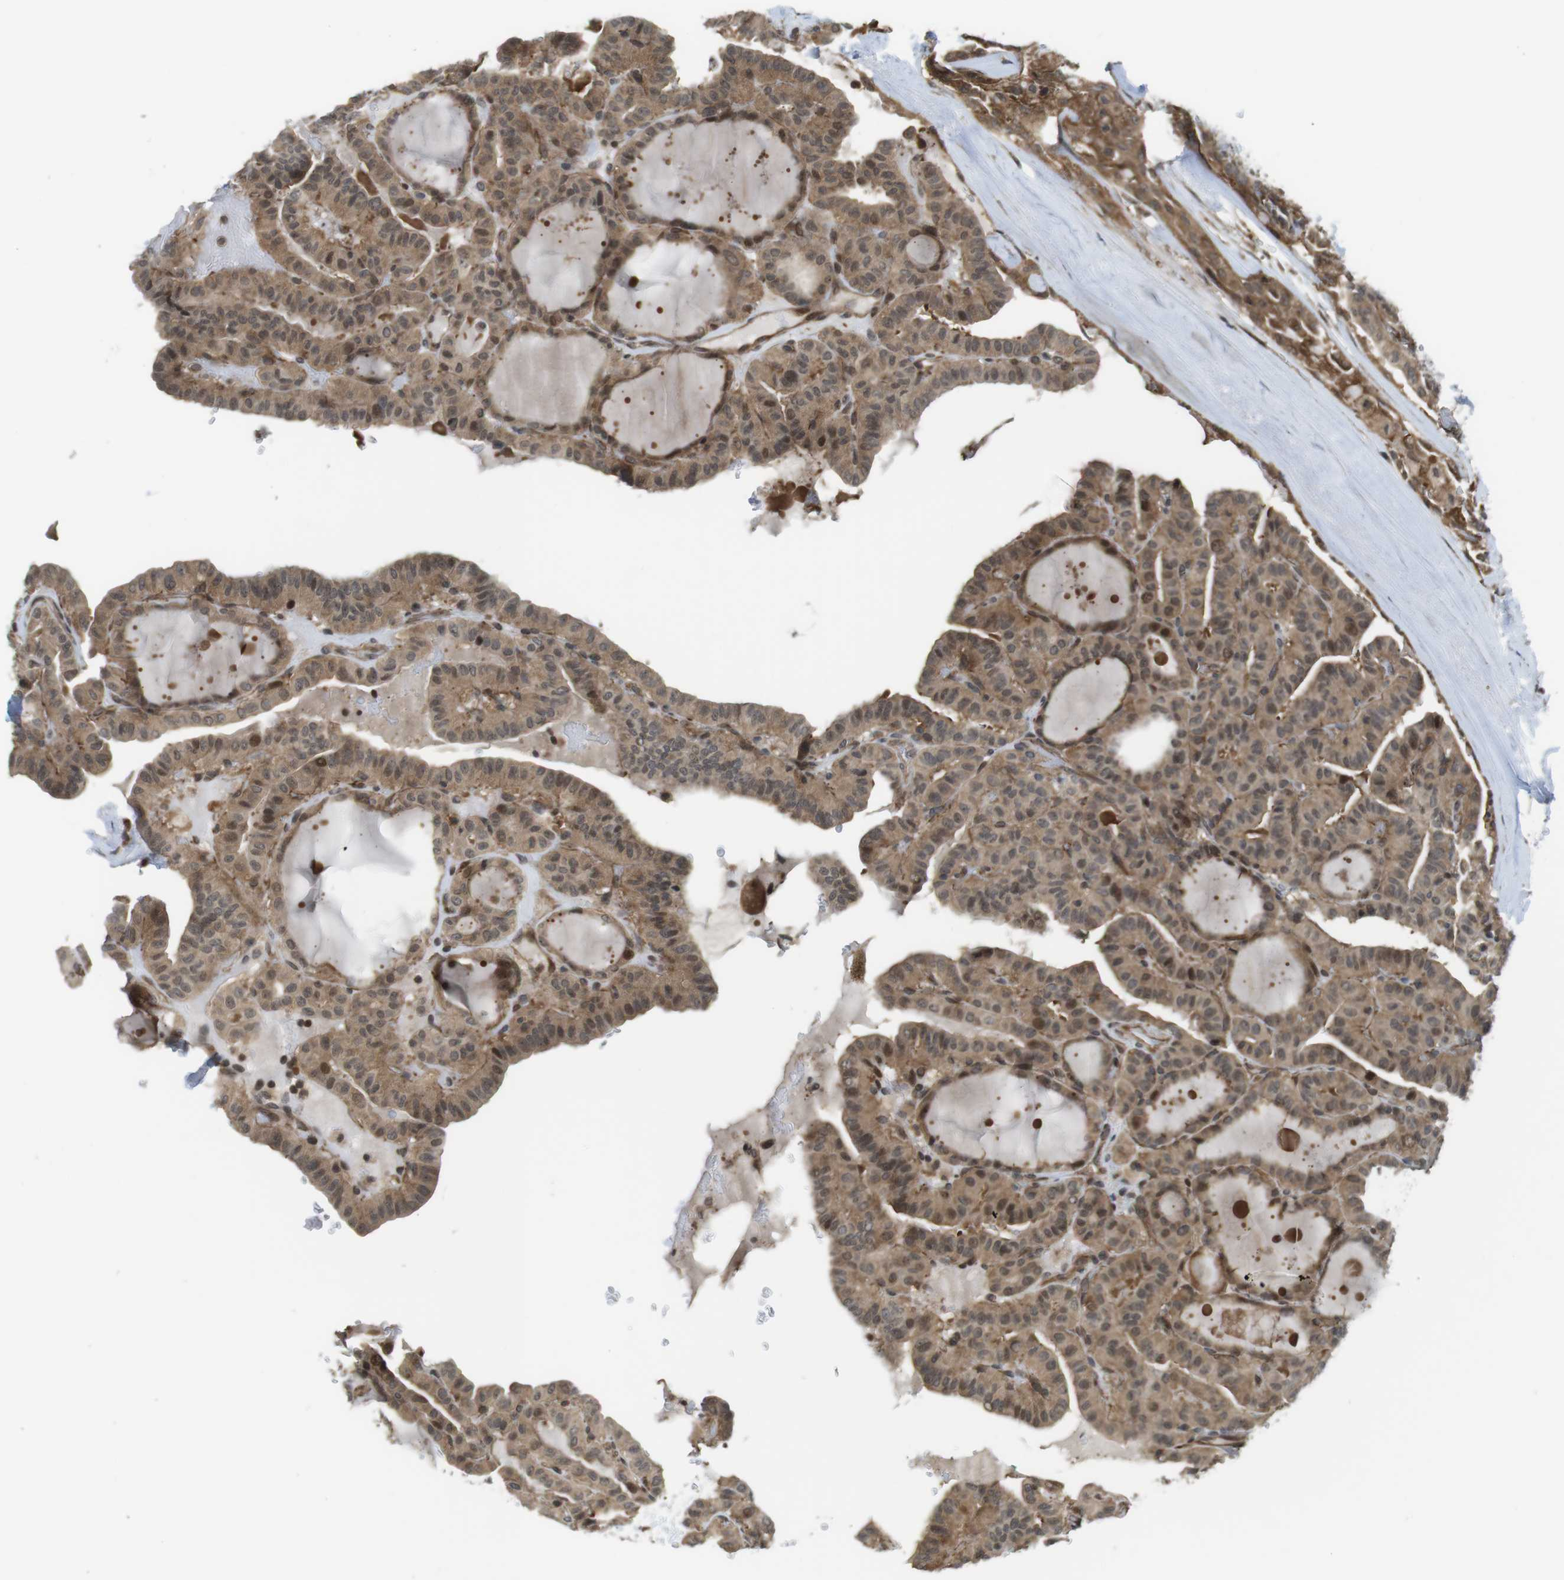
{"staining": {"intensity": "moderate", "quantity": ">75%", "location": "cytoplasmic/membranous,nuclear"}, "tissue": "thyroid cancer", "cell_type": "Tumor cells", "image_type": "cancer", "snomed": [{"axis": "morphology", "description": "Papillary adenocarcinoma, NOS"}, {"axis": "topography", "description": "Thyroid gland"}], "caption": "DAB (3,3'-diaminobenzidine) immunohistochemical staining of human thyroid papillary adenocarcinoma demonstrates moderate cytoplasmic/membranous and nuclear protein staining in approximately >75% of tumor cells.", "gene": "CC2D1A", "patient": {"sex": "male", "age": 77}}